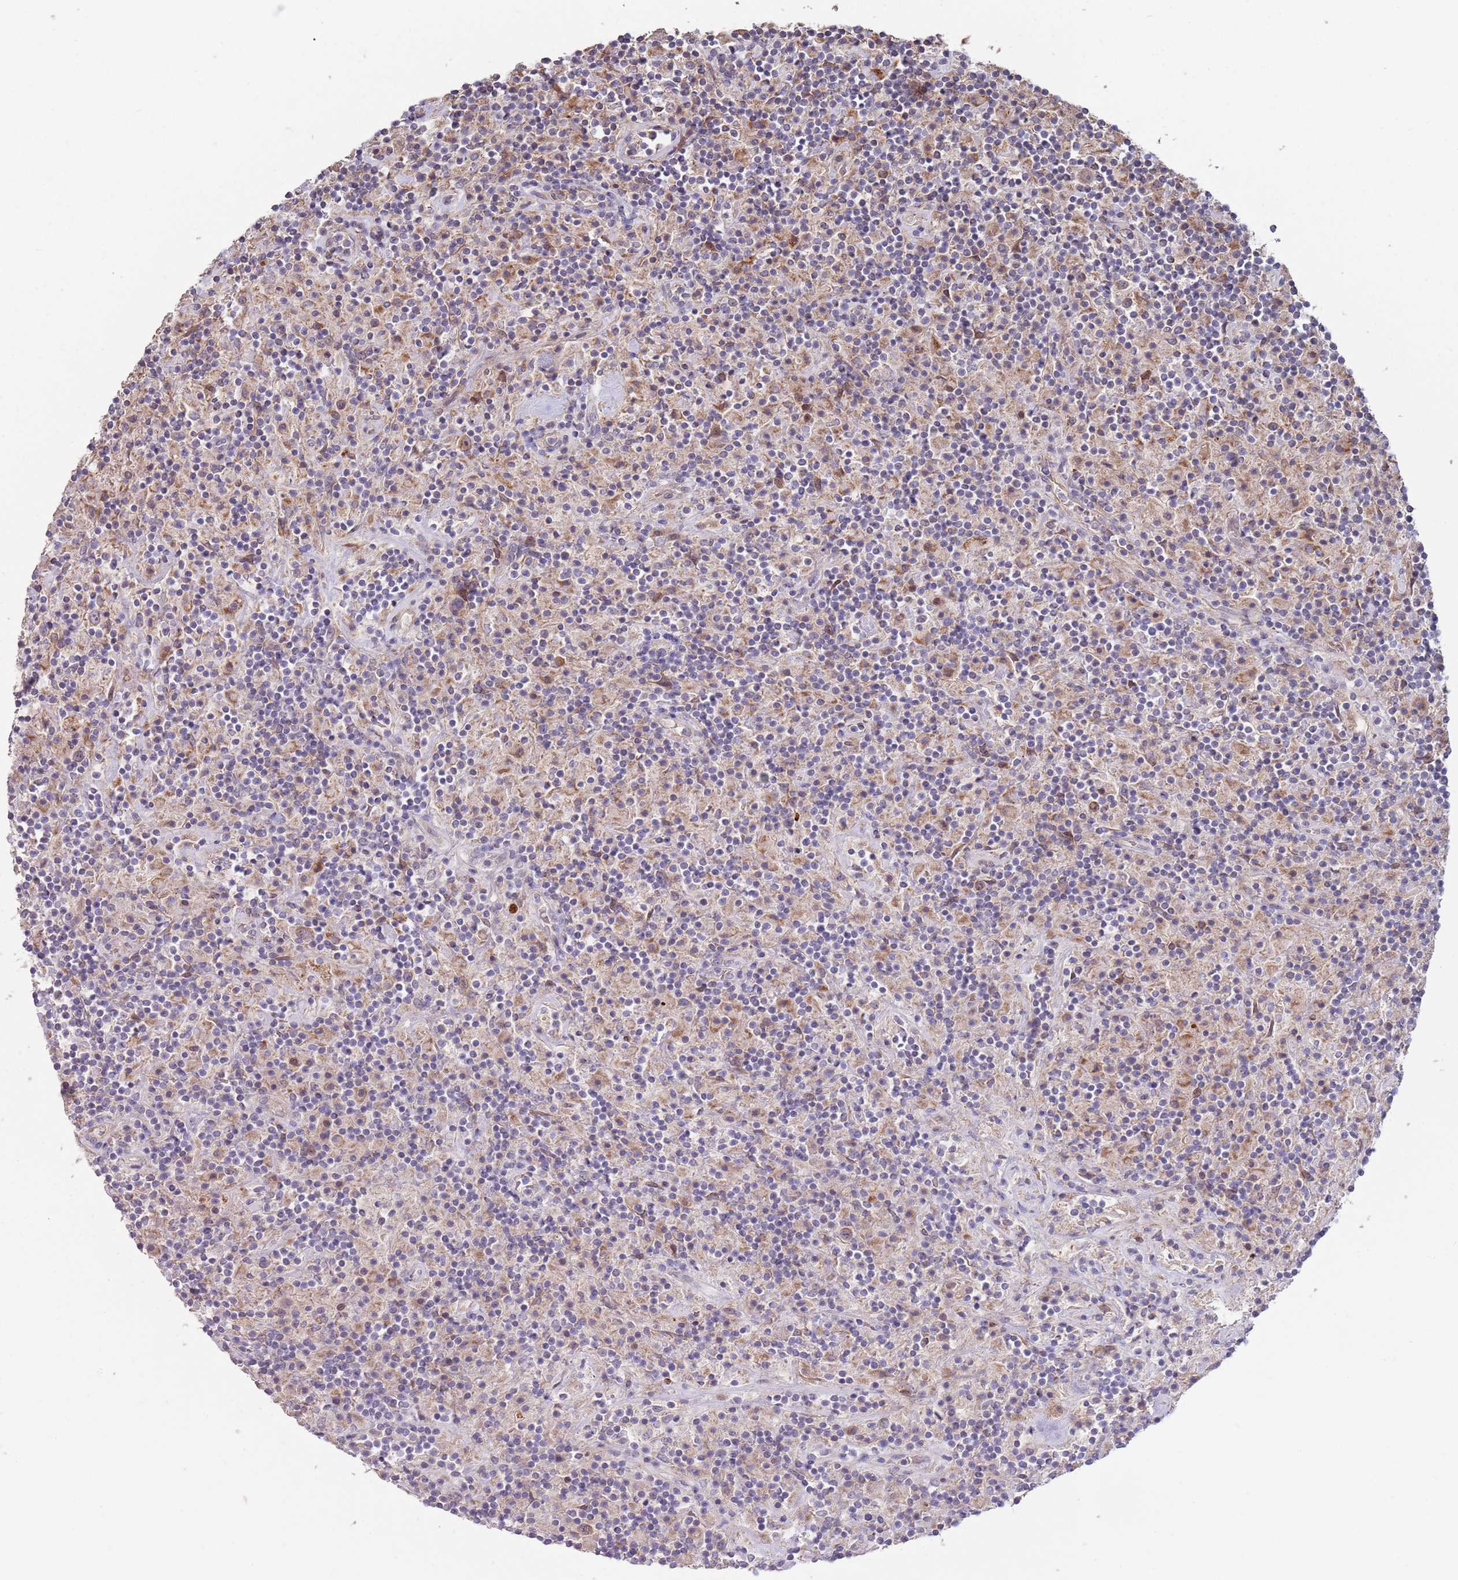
{"staining": {"intensity": "moderate", "quantity": "<25%", "location": "cytoplasmic/membranous"}, "tissue": "lymphoma", "cell_type": "Tumor cells", "image_type": "cancer", "snomed": [{"axis": "morphology", "description": "Hodgkin's disease, NOS"}, {"axis": "topography", "description": "Lymph node"}], "caption": "Hodgkin's disease stained for a protein (brown) shows moderate cytoplasmic/membranous positive positivity in approximately <25% of tumor cells.", "gene": "ABCC10", "patient": {"sex": "male", "age": 70}}